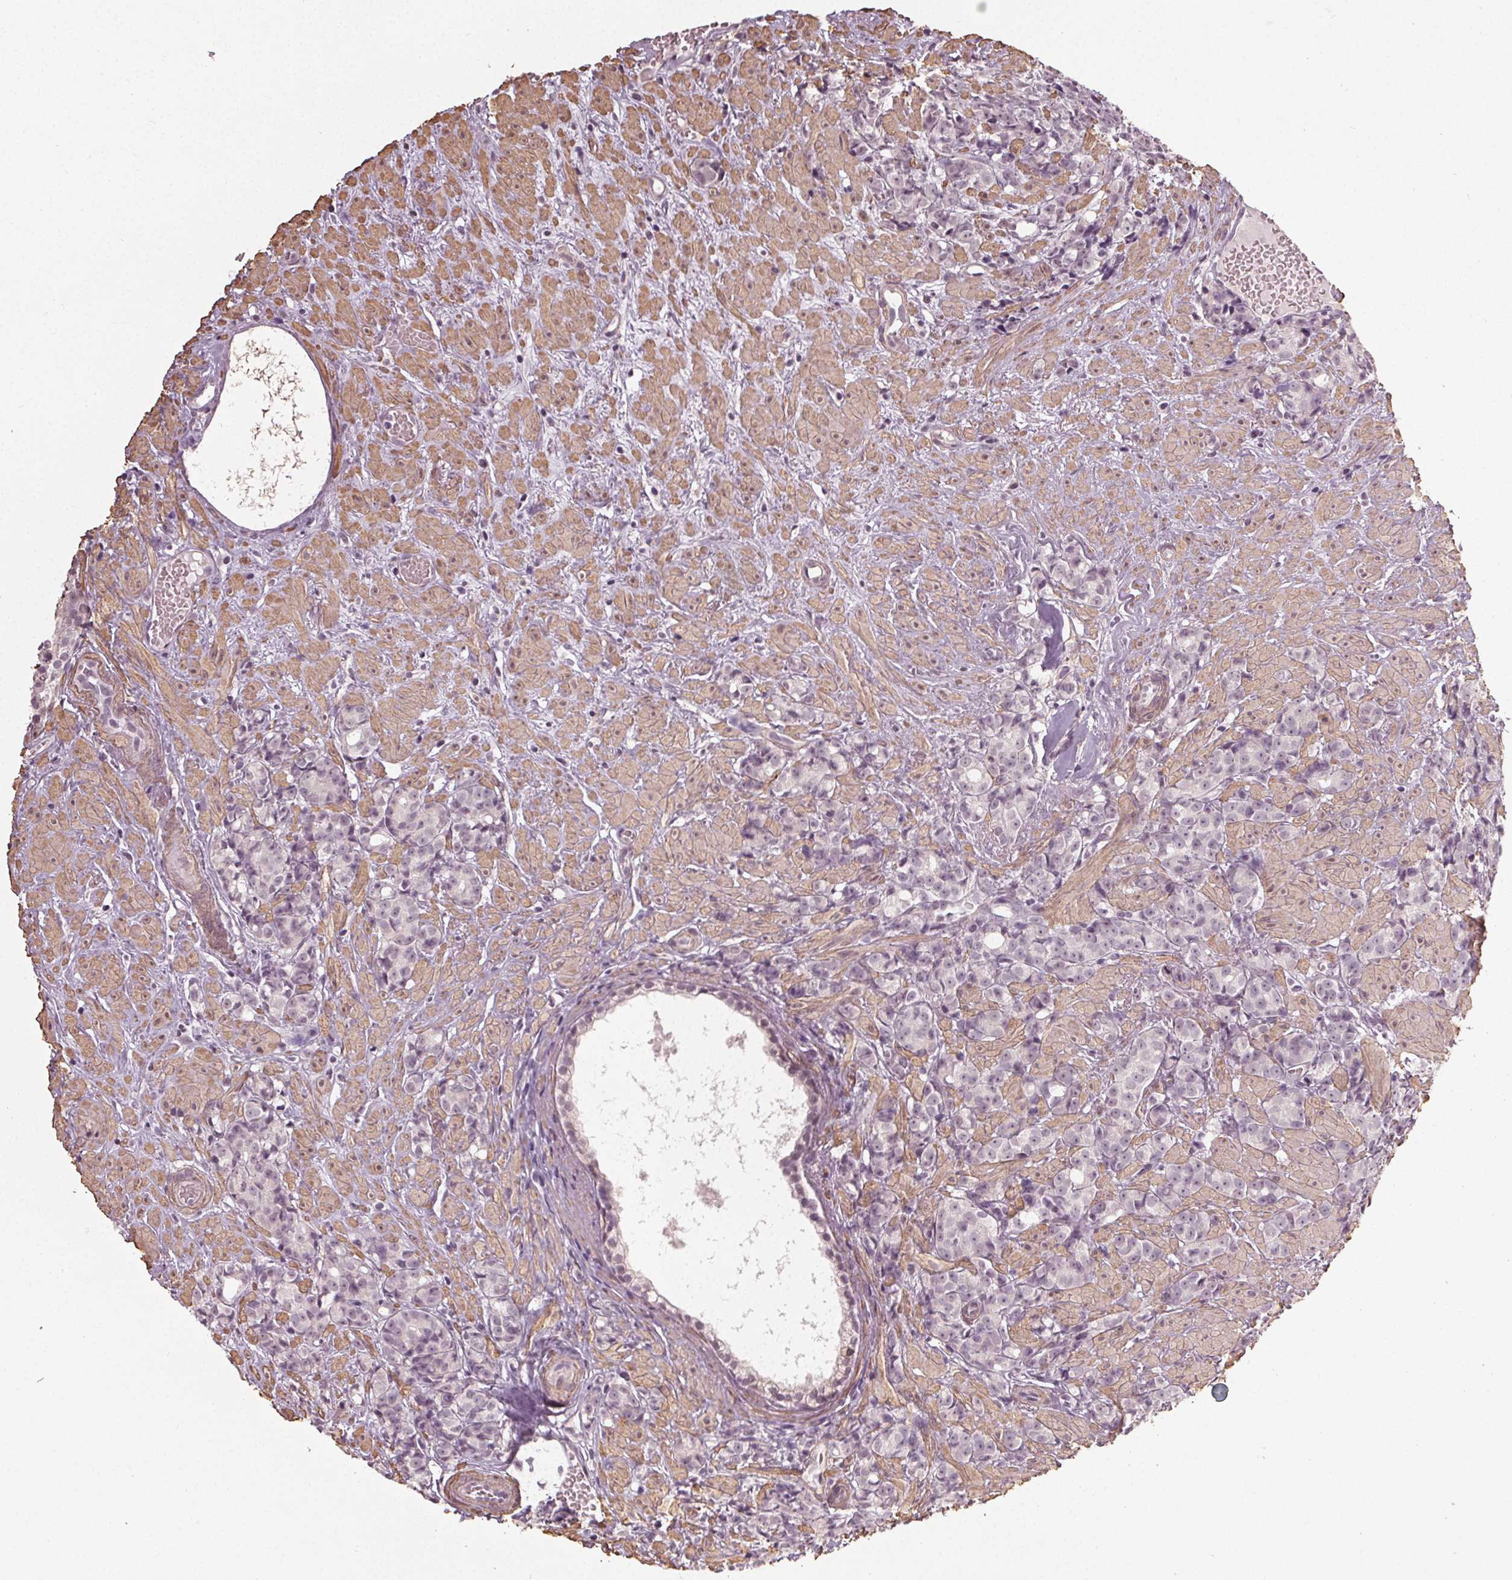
{"staining": {"intensity": "negative", "quantity": "none", "location": "none"}, "tissue": "prostate cancer", "cell_type": "Tumor cells", "image_type": "cancer", "snomed": [{"axis": "morphology", "description": "Adenocarcinoma, High grade"}, {"axis": "topography", "description": "Prostate"}], "caption": "This image is of prostate cancer stained with IHC to label a protein in brown with the nuclei are counter-stained blue. There is no expression in tumor cells.", "gene": "PKP1", "patient": {"sex": "male", "age": 81}}